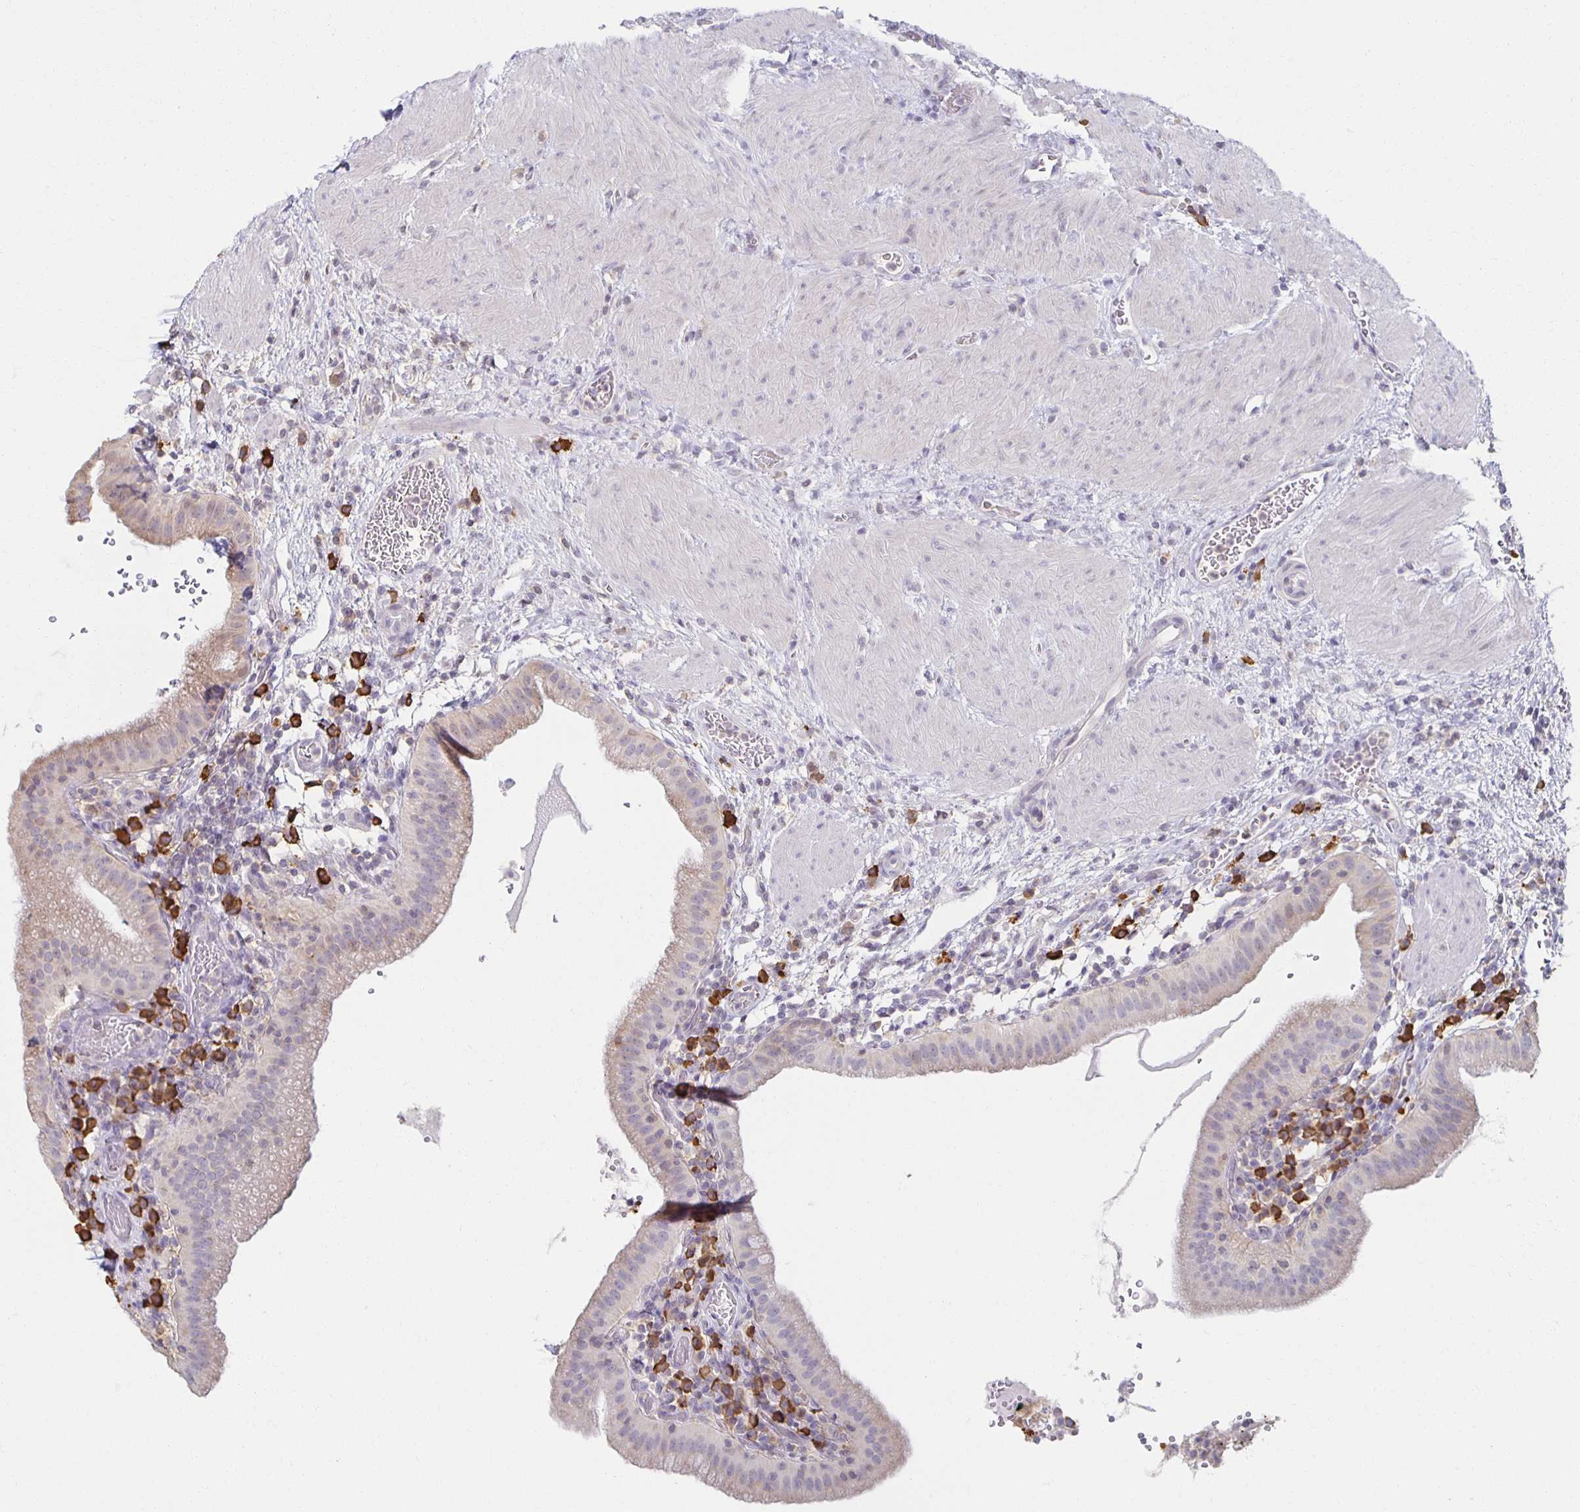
{"staining": {"intensity": "weak", "quantity": "25%-75%", "location": "cytoplasmic/membranous"}, "tissue": "gallbladder", "cell_type": "Glandular cells", "image_type": "normal", "snomed": [{"axis": "morphology", "description": "Normal tissue, NOS"}, {"axis": "topography", "description": "Gallbladder"}], "caption": "Approximately 25%-75% of glandular cells in normal gallbladder reveal weak cytoplasmic/membranous protein positivity as visualized by brown immunohistochemical staining.", "gene": "ZNF692", "patient": {"sex": "male", "age": 26}}